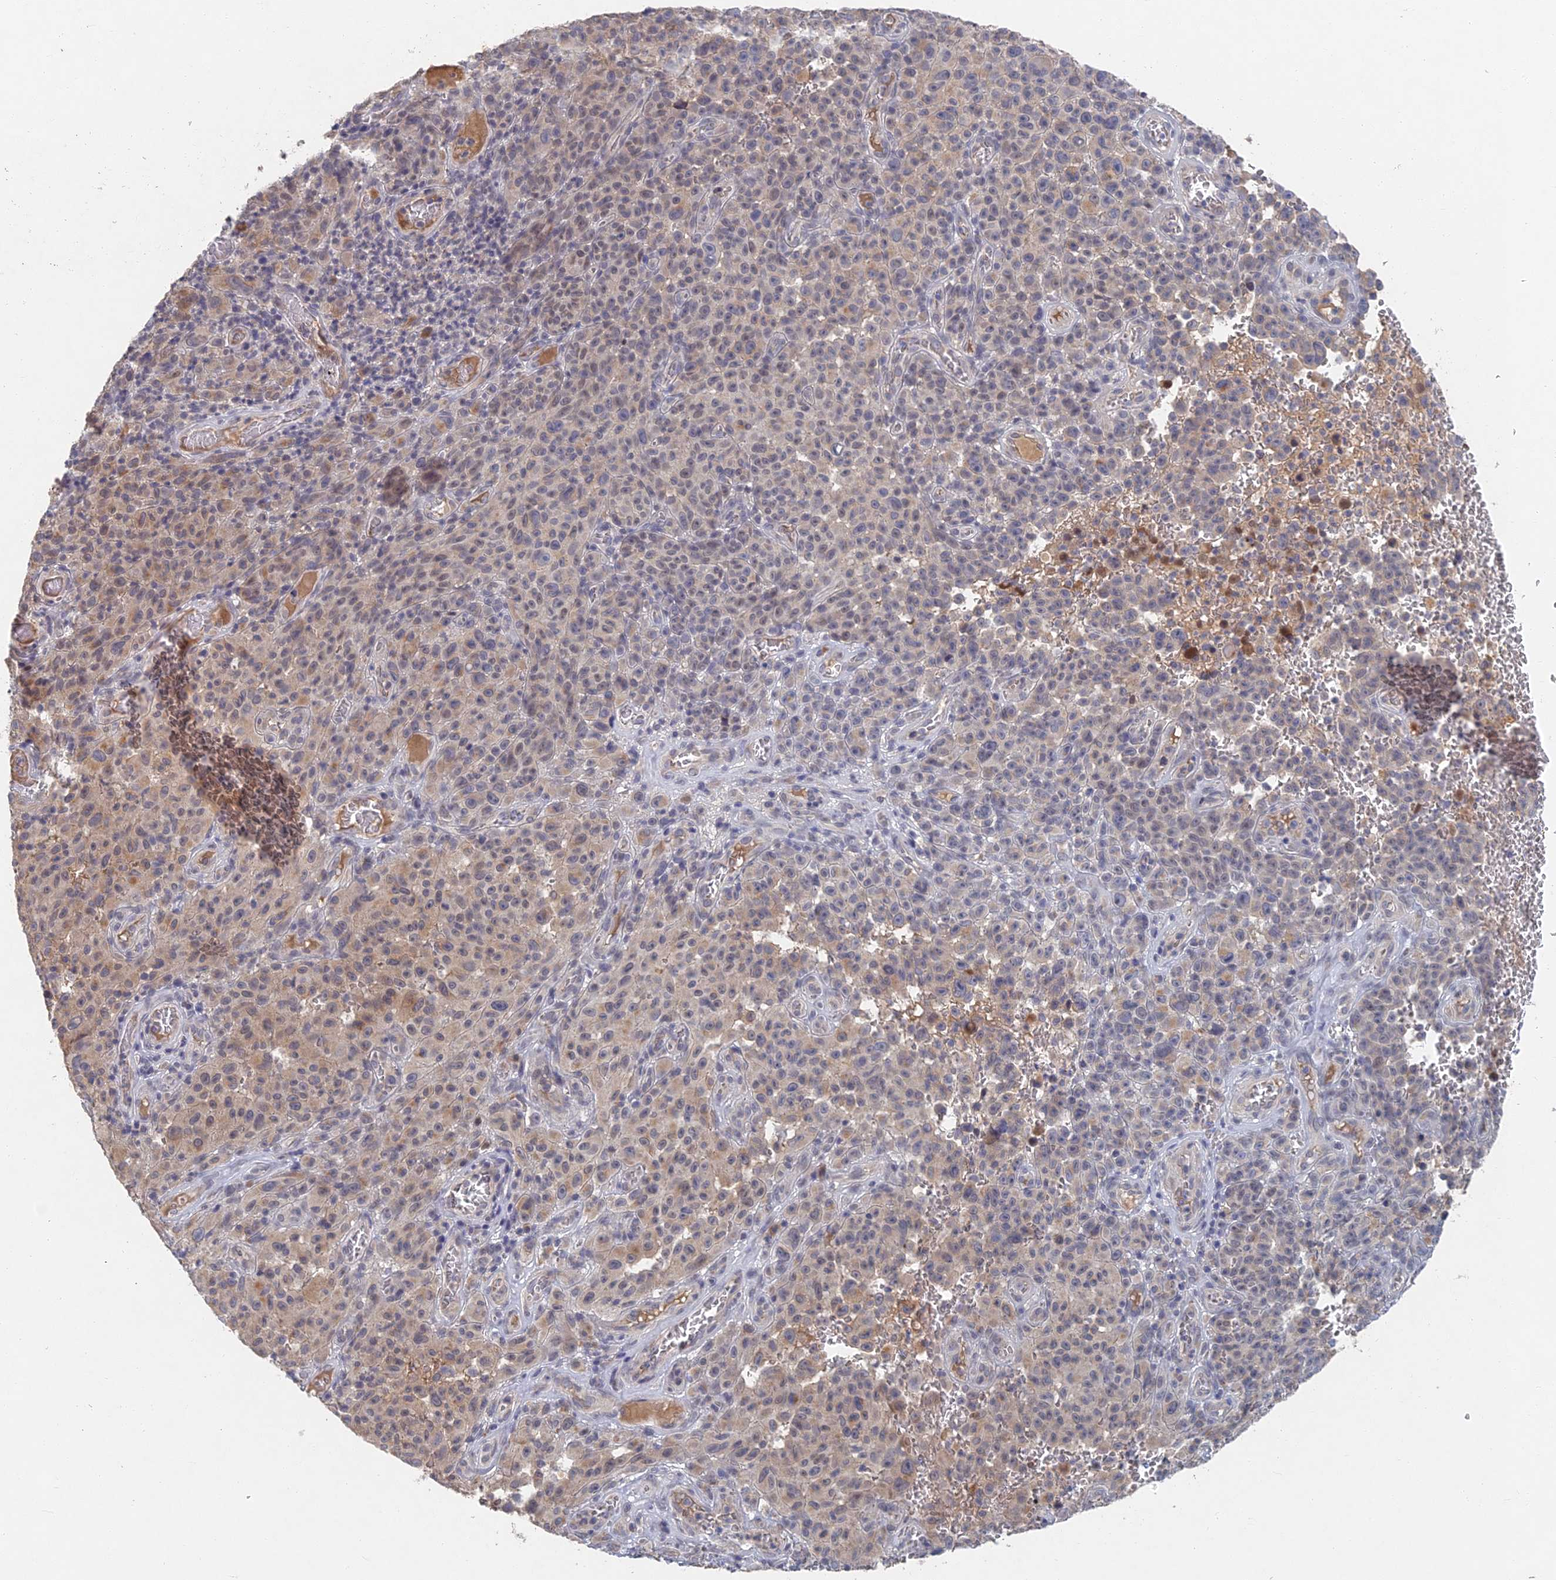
{"staining": {"intensity": "weak", "quantity": "<25%", "location": "cytoplasmic/membranous"}, "tissue": "melanoma", "cell_type": "Tumor cells", "image_type": "cancer", "snomed": [{"axis": "morphology", "description": "Malignant melanoma, NOS"}, {"axis": "topography", "description": "Skin"}], "caption": "High power microscopy photomicrograph of an immunohistochemistry image of malignant melanoma, revealing no significant expression in tumor cells.", "gene": "GNA15", "patient": {"sex": "female", "age": 82}}